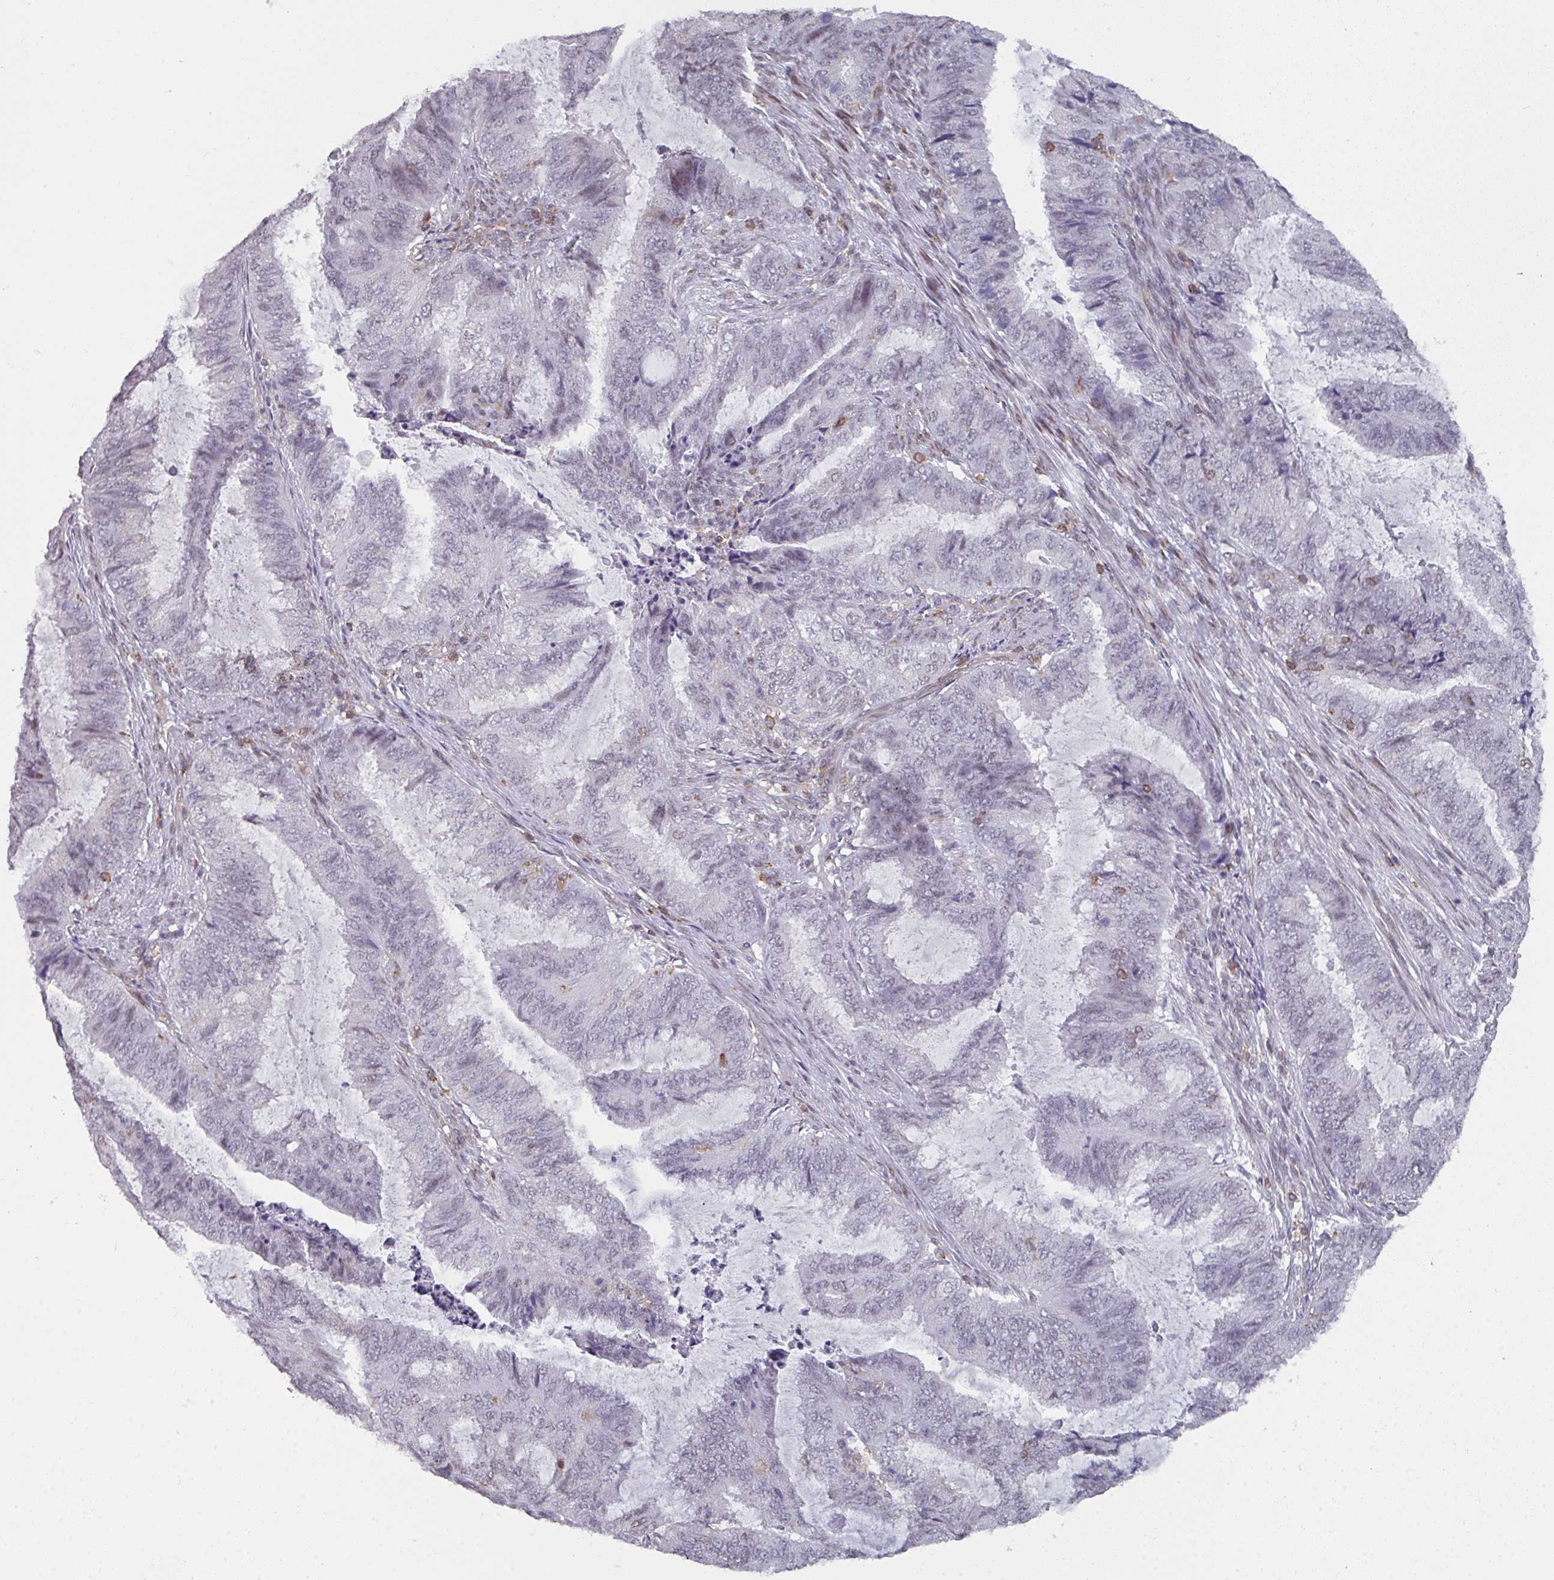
{"staining": {"intensity": "weak", "quantity": "<25%", "location": "nuclear"}, "tissue": "endometrial cancer", "cell_type": "Tumor cells", "image_type": "cancer", "snomed": [{"axis": "morphology", "description": "Adenocarcinoma, NOS"}, {"axis": "topography", "description": "Endometrium"}], "caption": "Endometrial cancer was stained to show a protein in brown. There is no significant staining in tumor cells.", "gene": "RASAL3", "patient": {"sex": "female", "age": 51}}